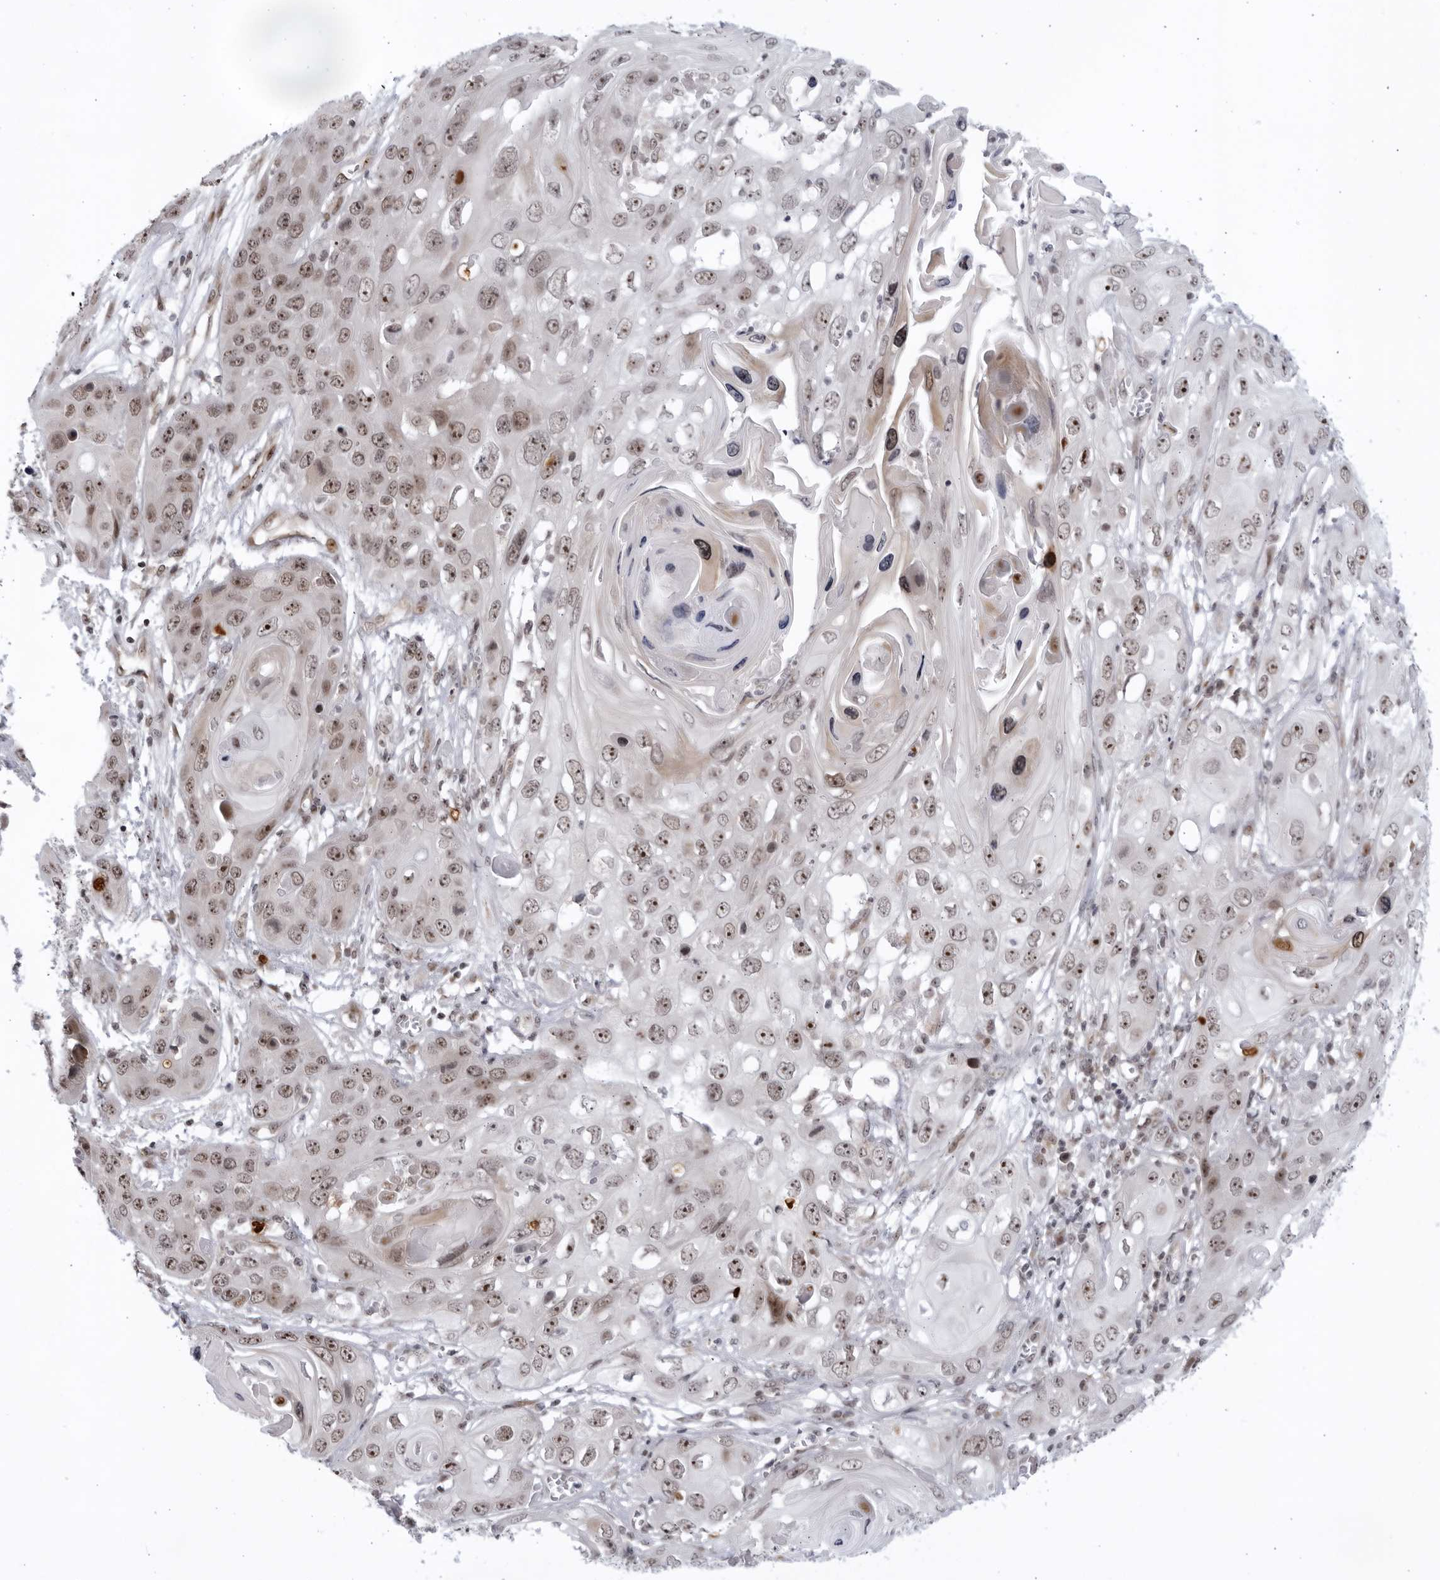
{"staining": {"intensity": "moderate", "quantity": ">75%", "location": "nuclear"}, "tissue": "skin cancer", "cell_type": "Tumor cells", "image_type": "cancer", "snomed": [{"axis": "morphology", "description": "Squamous cell carcinoma, NOS"}, {"axis": "topography", "description": "Skin"}], "caption": "Immunohistochemical staining of human skin cancer displays moderate nuclear protein positivity in approximately >75% of tumor cells.", "gene": "ITGB3BP", "patient": {"sex": "male", "age": 55}}